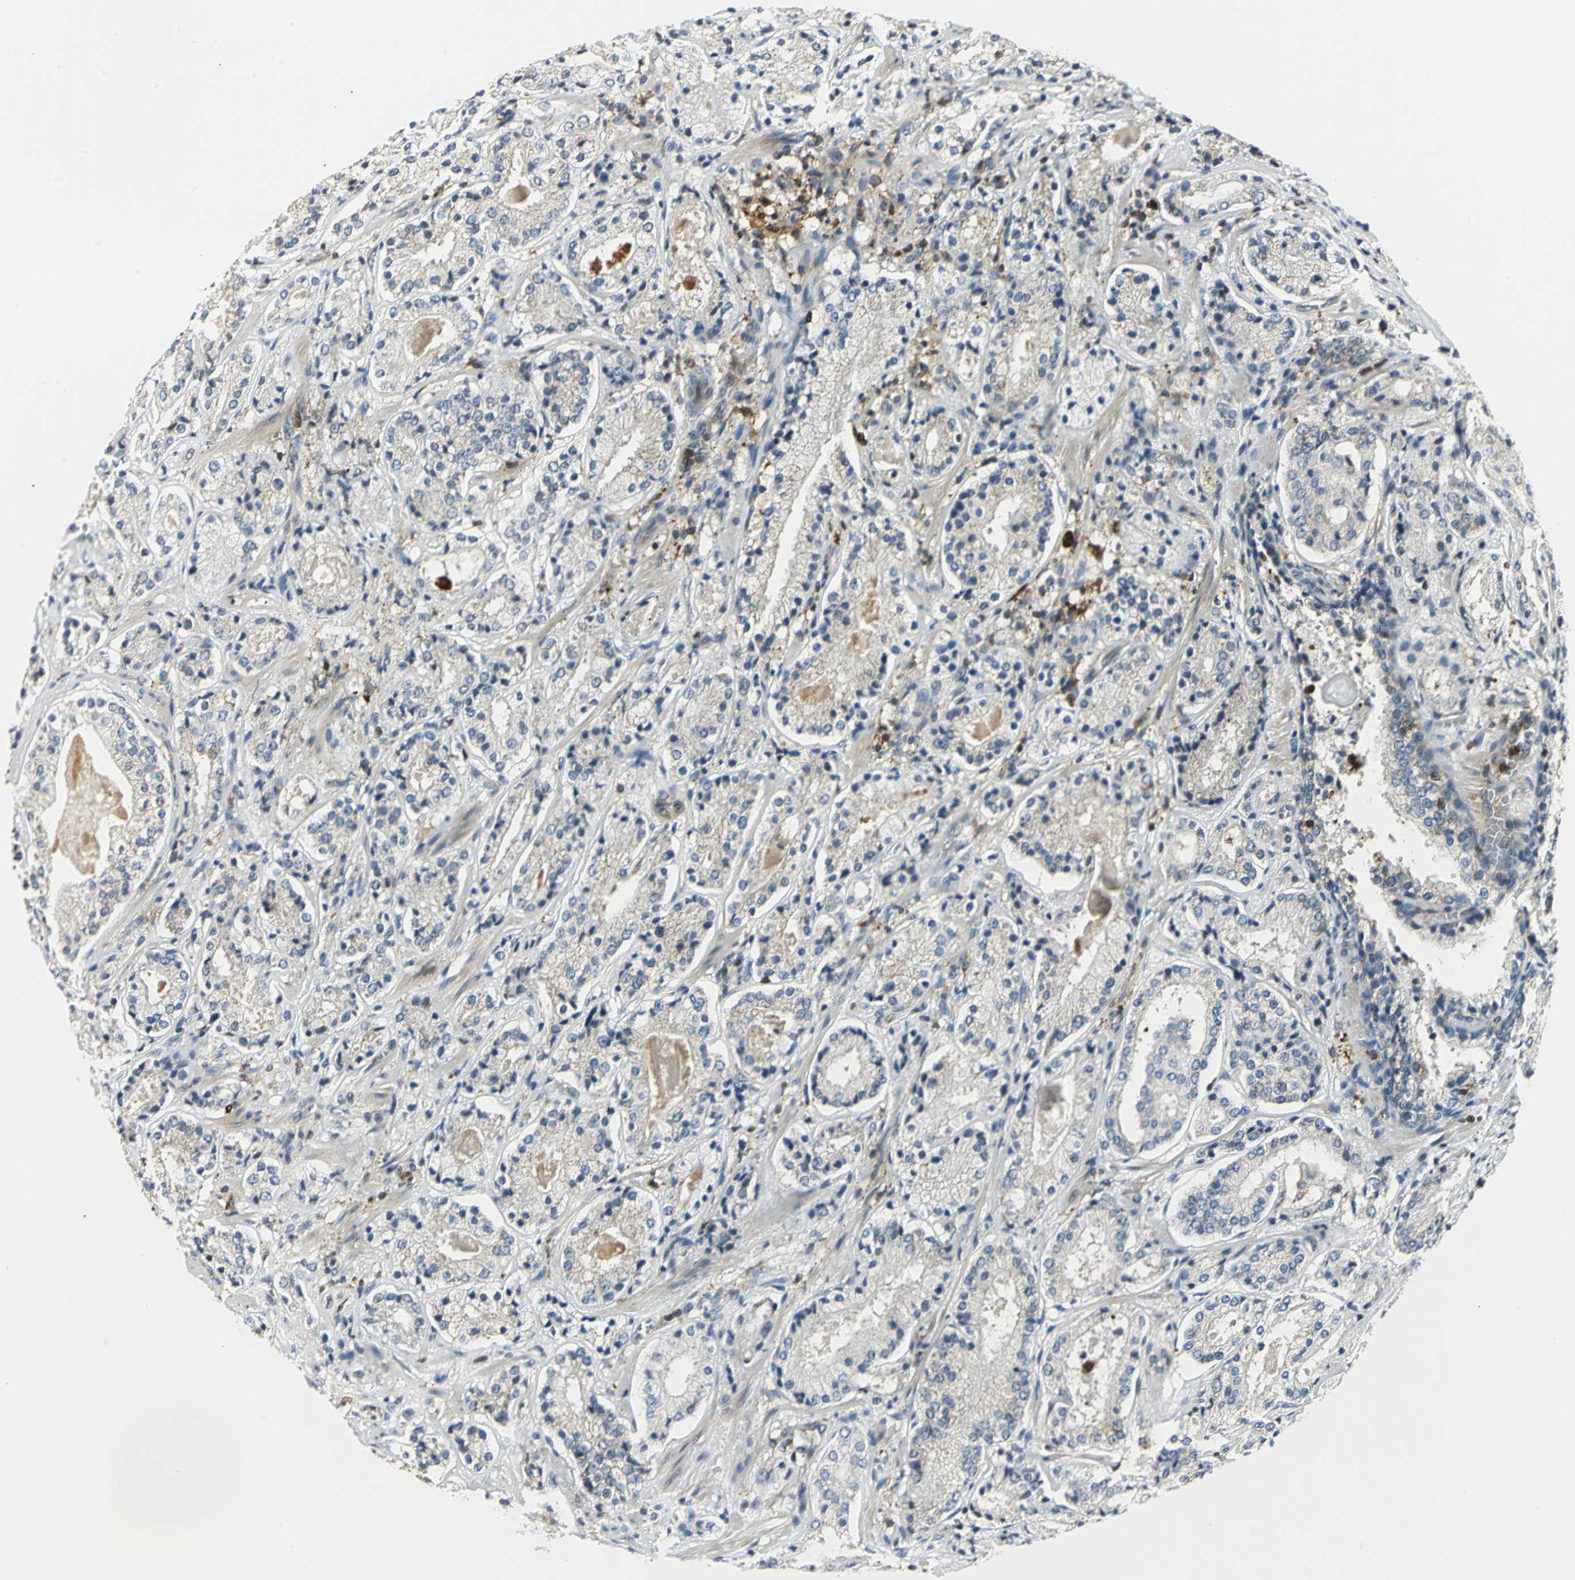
{"staining": {"intensity": "weak", "quantity": "25%-75%", "location": "cytoplasmic/membranous"}, "tissue": "prostate cancer", "cell_type": "Tumor cells", "image_type": "cancer", "snomed": [{"axis": "morphology", "description": "Adenocarcinoma, High grade"}, {"axis": "topography", "description": "Prostate"}], "caption": "Immunohistochemistry (IHC) micrograph of neoplastic tissue: human high-grade adenocarcinoma (prostate) stained using immunohistochemistry demonstrates low levels of weak protein expression localized specifically in the cytoplasmic/membranous of tumor cells, appearing as a cytoplasmic/membranous brown color.", "gene": "USP40", "patient": {"sex": "male", "age": 58}}